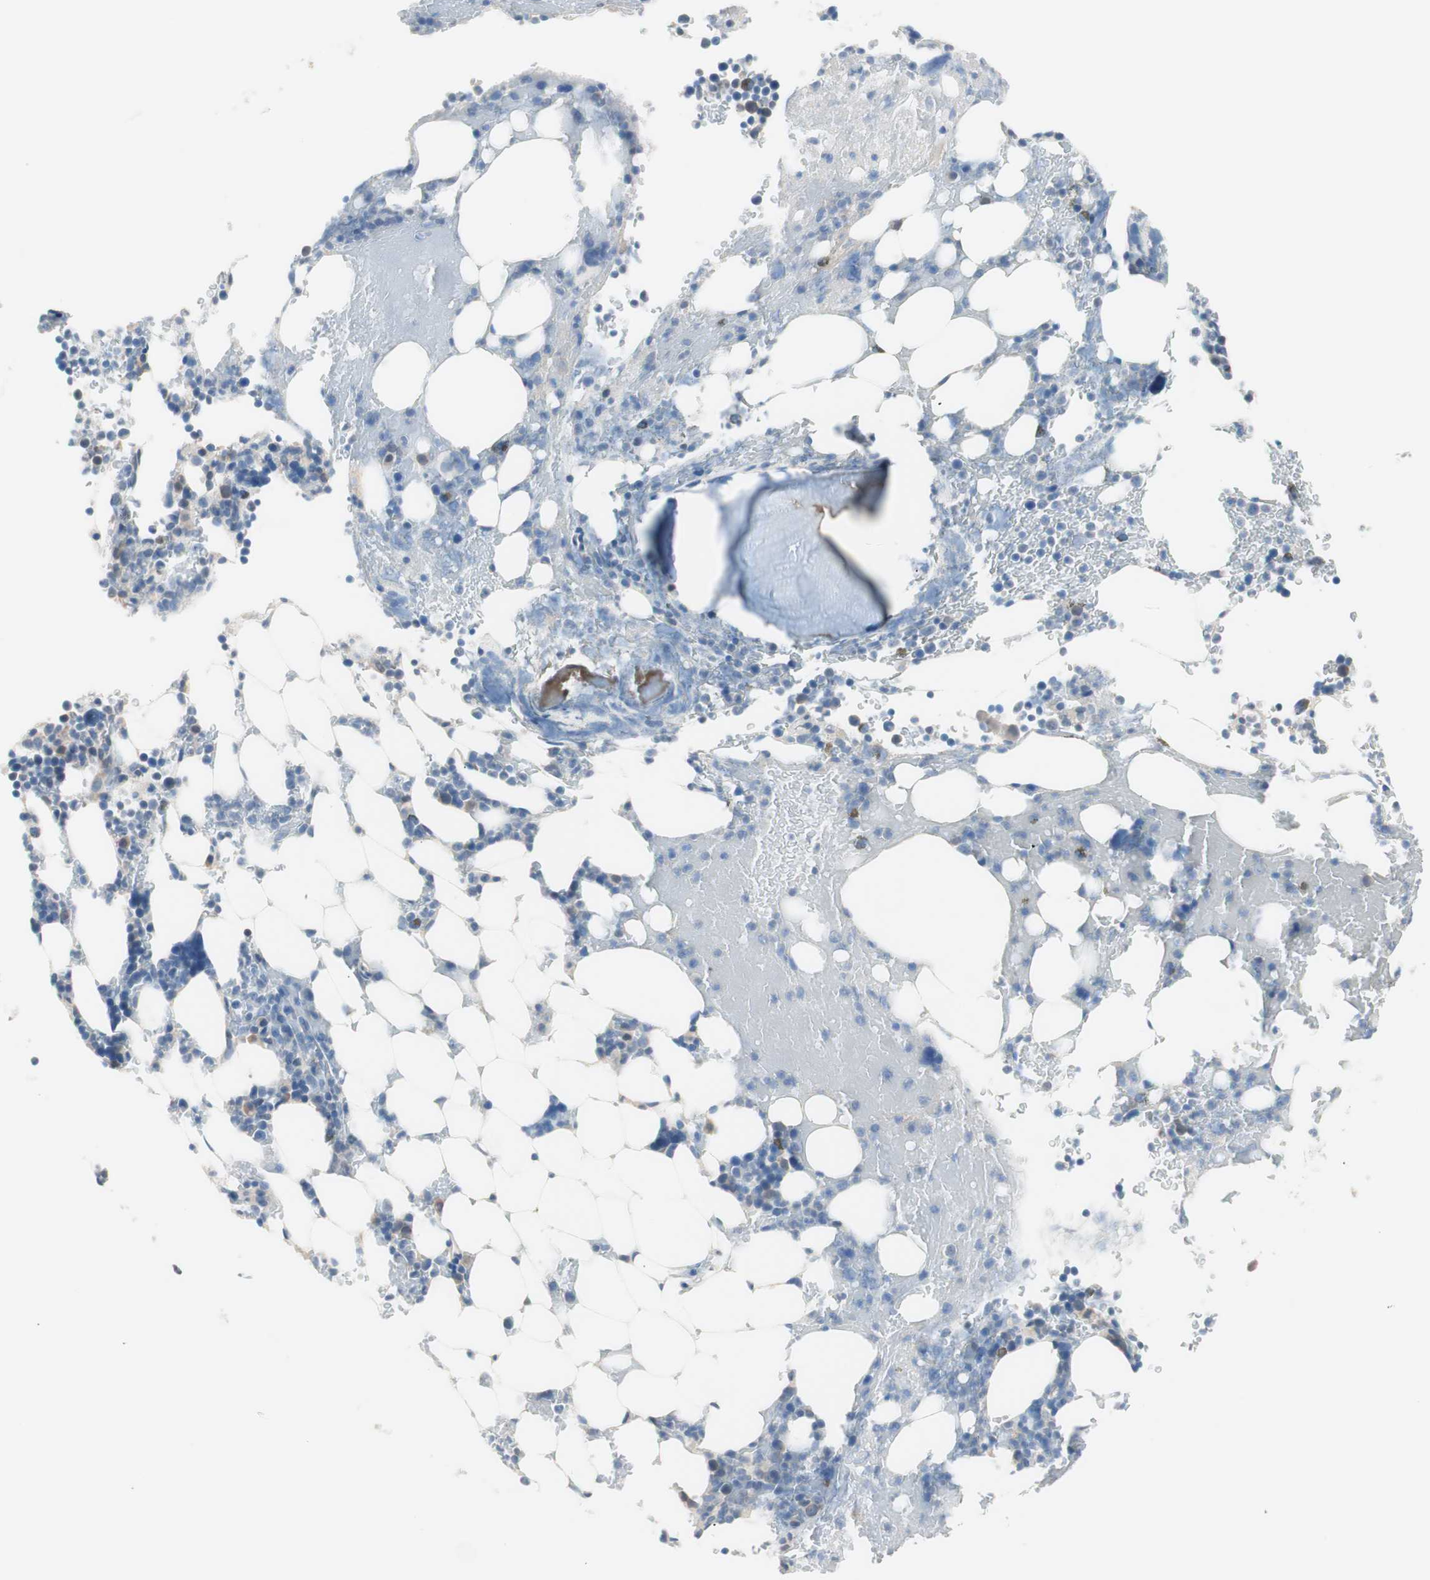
{"staining": {"intensity": "weak", "quantity": "<25%", "location": "cytoplasmic/membranous"}, "tissue": "bone marrow", "cell_type": "Hematopoietic cells", "image_type": "normal", "snomed": [{"axis": "morphology", "description": "Normal tissue, NOS"}, {"axis": "topography", "description": "Bone marrow"}], "caption": "Hematopoietic cells show no significant positivity in normal bone marrow. (DAB immunohistochemistry (IHC) with hematoxylin counter stain).", "gene": "VIL1", "patient": {"sex": "female", "age": 73}}